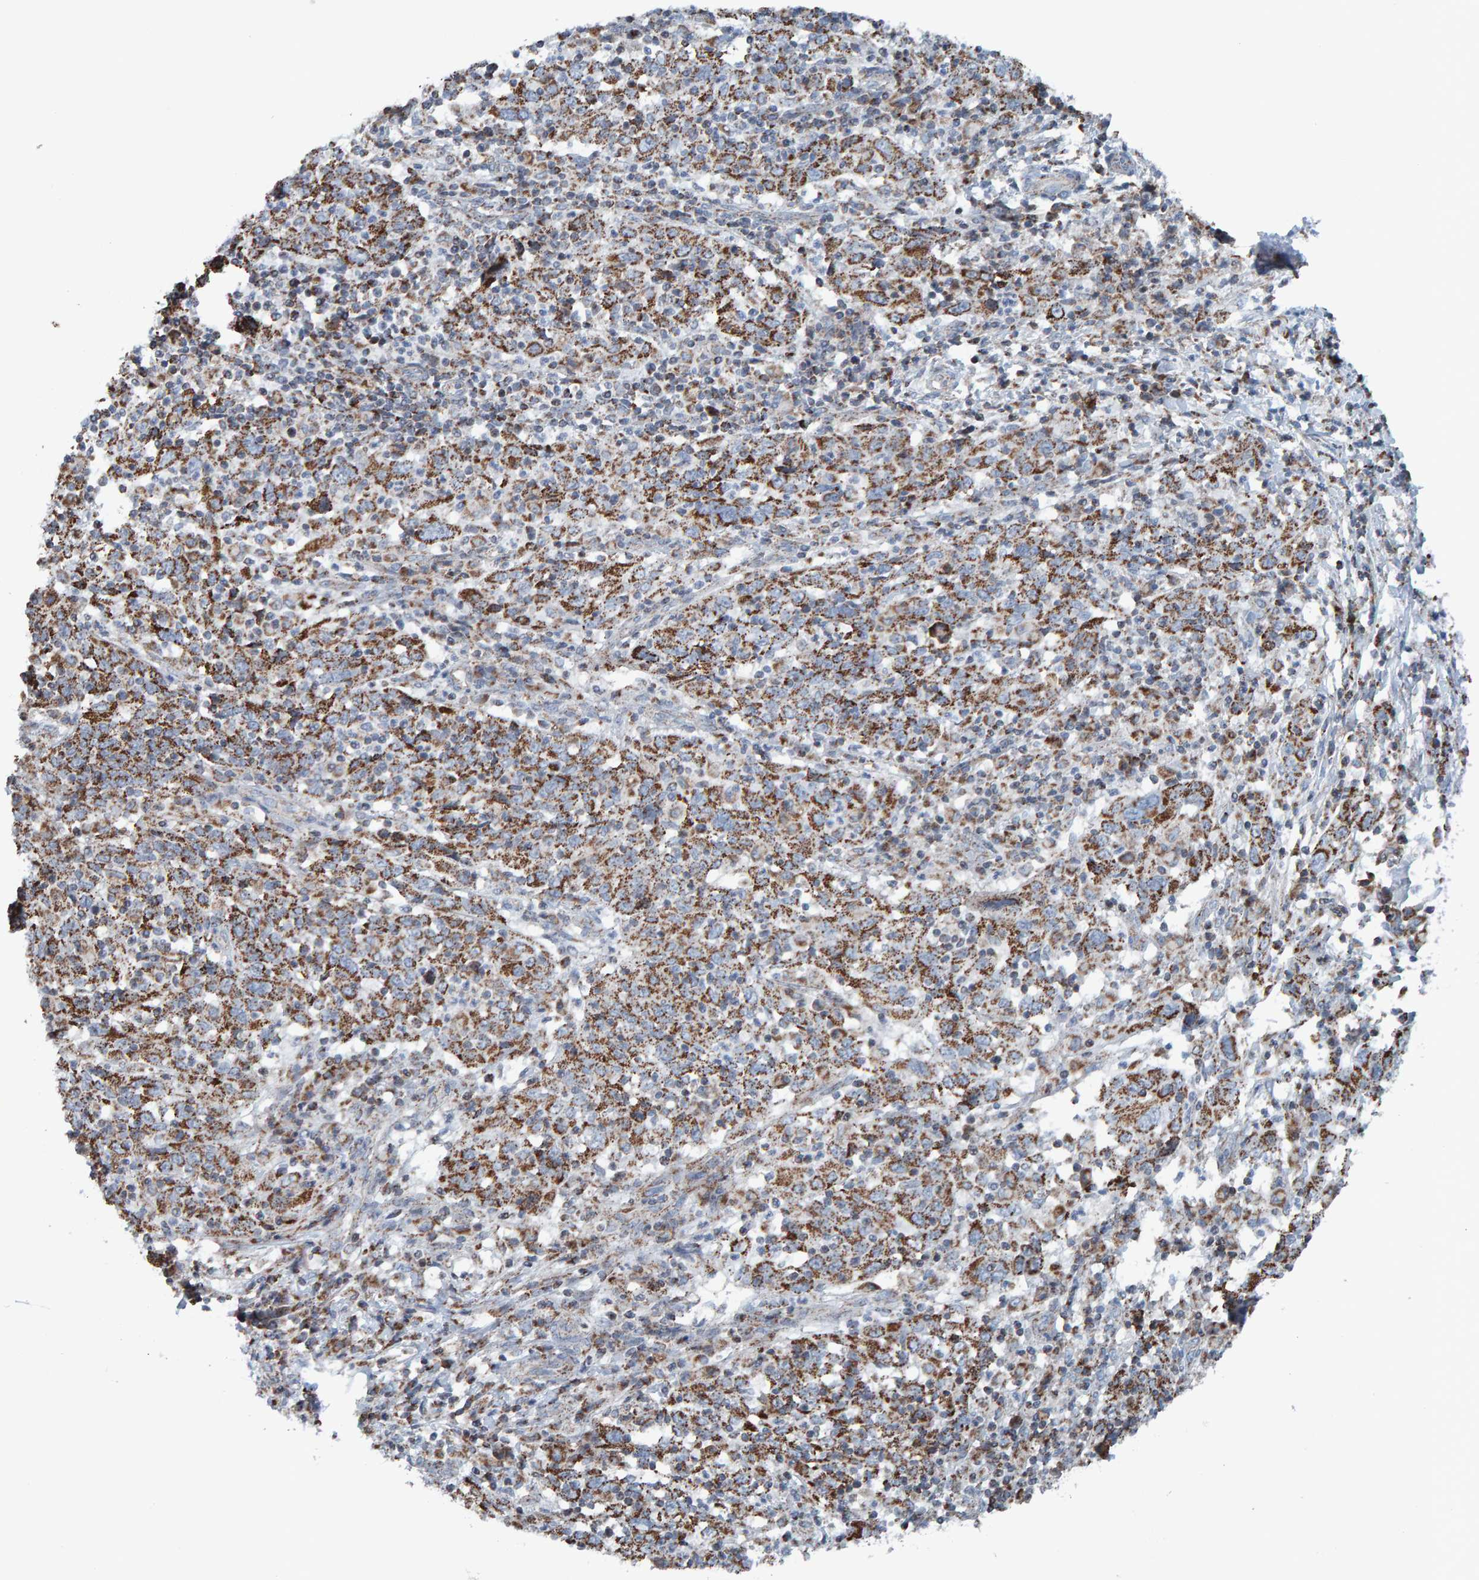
{"staining": {"intensity": "moderate", "quantity": ">75%", "location": "cytoplasmic/membranous"}, "tissue": "cervical cancer", "cell_type": "Tumor cells", "image_type": "cancer", "snomed": [{"axis": "morphology", "description": "Squamous cell carcinoma, NOS"}, {"axis": "topography", "description": "Cervix"}], "caption": "Protein staining reveals moderate cytoplasmic/membranous positivity in approximately >75% of tumor cells in cervical cancer.", "gene": "ZNF48", "patient": {"sex": "female", "age": 46}}